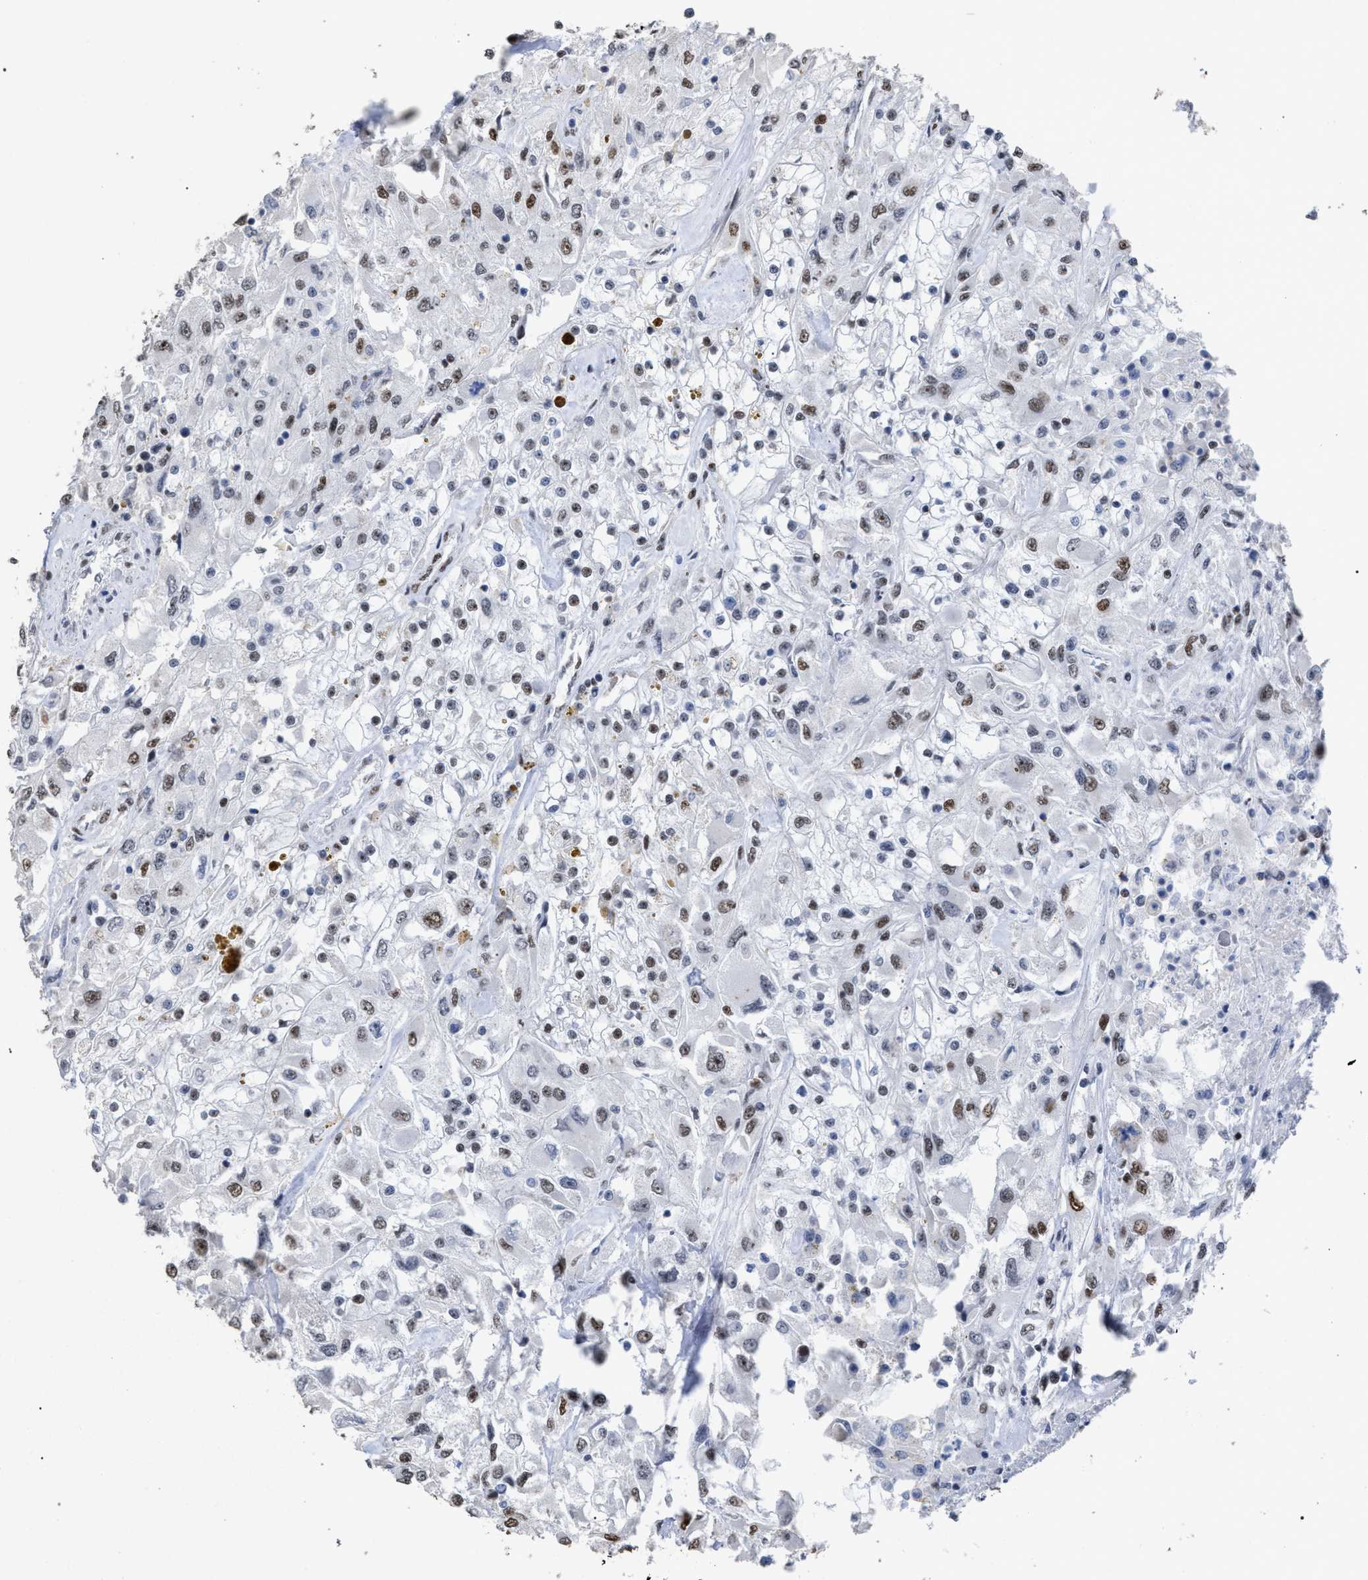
{"staining": {"intensity": "weak", "quantity": "<25%", "location": "nuclear"}, "tissue": "renal cancer", "cell_type": "Tumor cells", "image_type": "cancer", "snomed": [{"axis": "morphology", "description": "Adenocarcinoma, NOS"}, {"axis": "topography", "description": "Kidney"}], "caption": "Immunohistochemistry (IHC) of renal cancer displays no positivity in tumor cells. (DAB immunohistochemistry (IHC), high magnification).", "gene": "TP53BP1", "patient": {"sex": "female", "age": 52}}